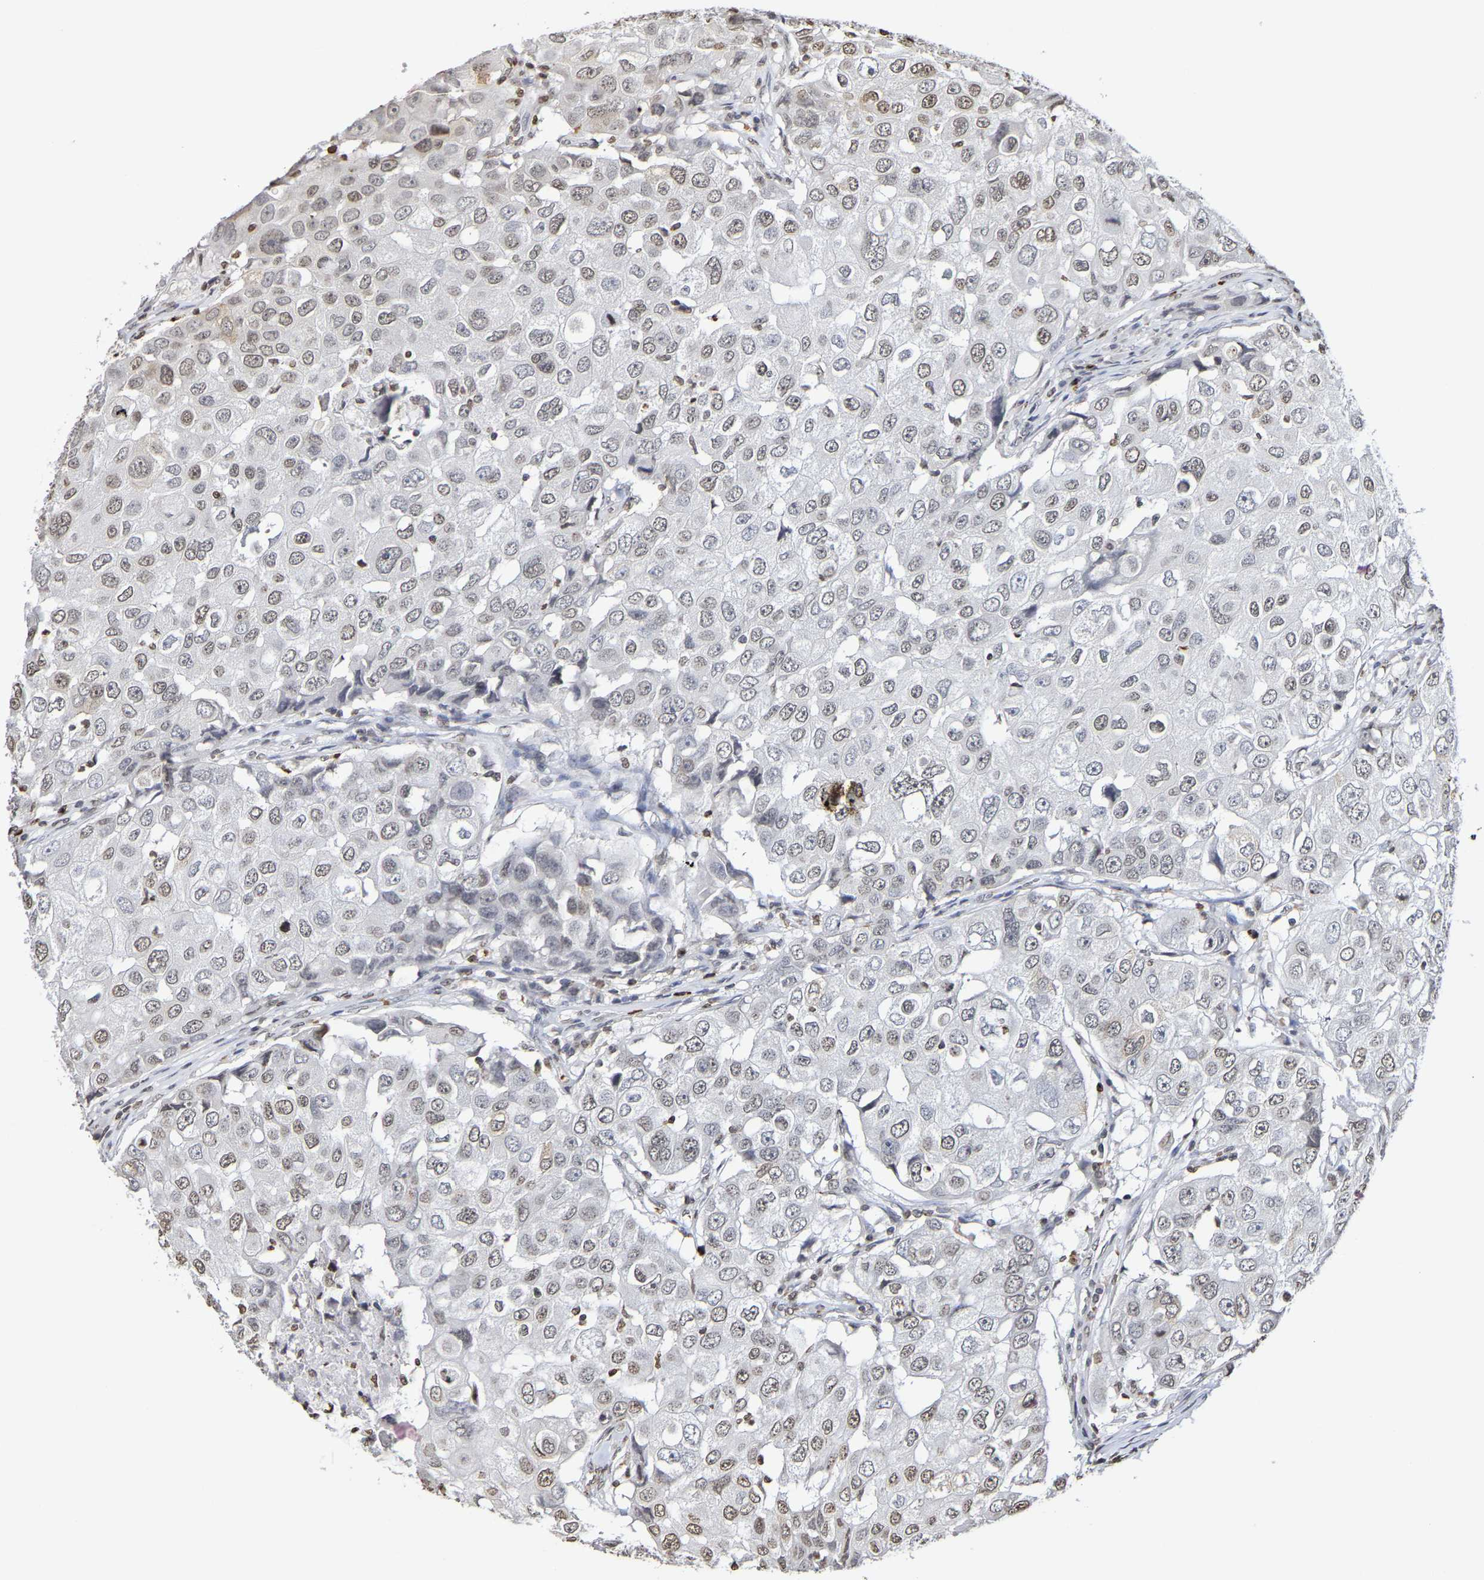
{"staining": {"intensity": "weak", "quantity": ">75%", "location": "nuclear"}, "tissue": "breast cancer", "cell_type": "Tumor cells", "image_type": "cancer", "snomed": [{"axis": "morphology", "description": "Duct carcinoma"}, {"axis": "topography", "description": "Breast"}], "caption": "Weak nuclear protein expression is seen in about >75% of tumor cells in infiltrating ductal carcinoma (breast).", "gene": "ATF4", "patient": {"sex": "female", "age": 27}}